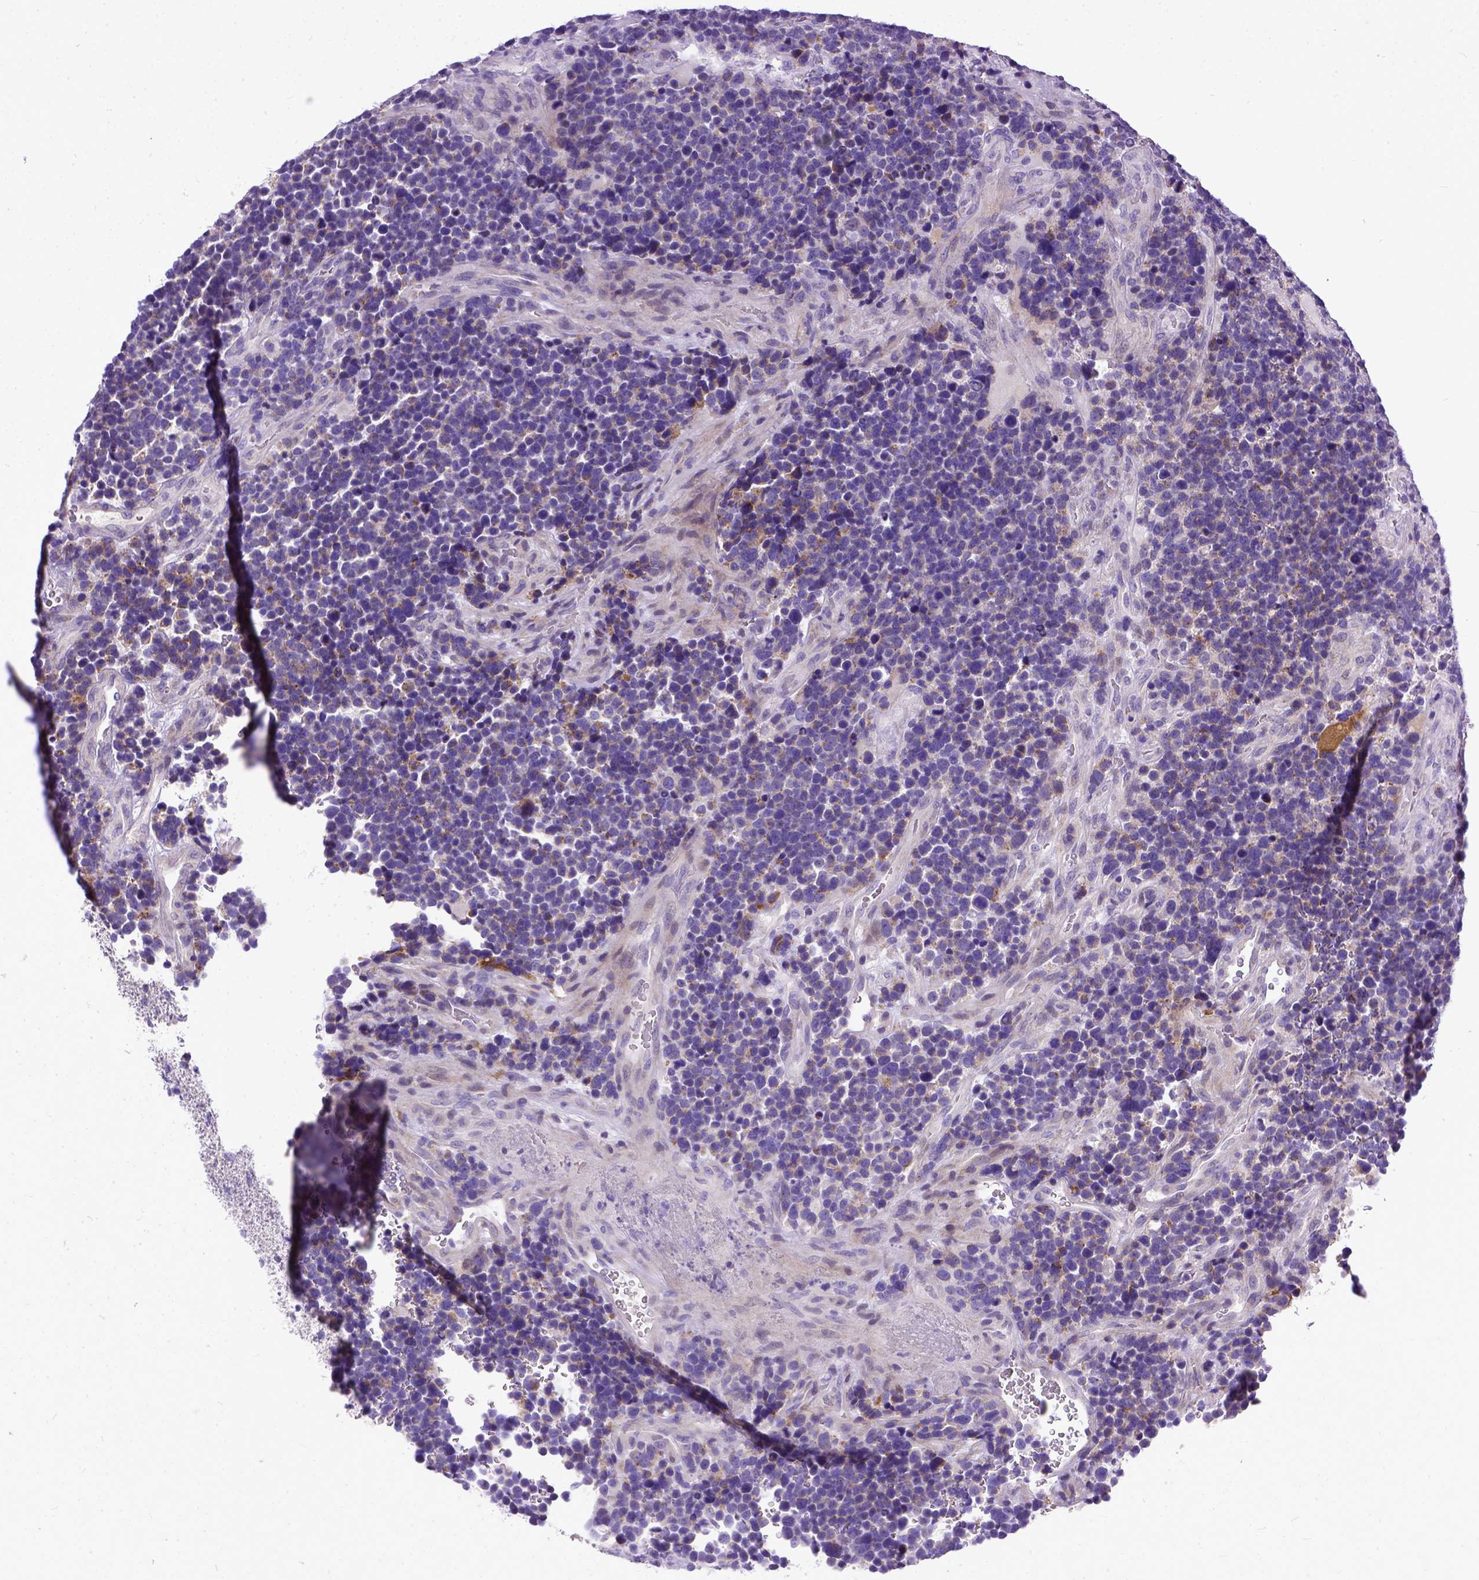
{"staining": {"intensity": "negative", "quantity": "none", "location": "none"}, "tissue": "glioma", "cell_type": "Tumor cells", "image_type": "cancer", "snomed": [{"axis": "morphology", "description": "Glioma, malignant, High grade"}, {"axis": "topography", "description": "Brain"}], "caption": "An image of malignant glioma (high-grade) stained for a protein exhibits no brown staining in tumor cells.", "gene": "PLK5", "patient": {"sex": "male", "age": 33}}